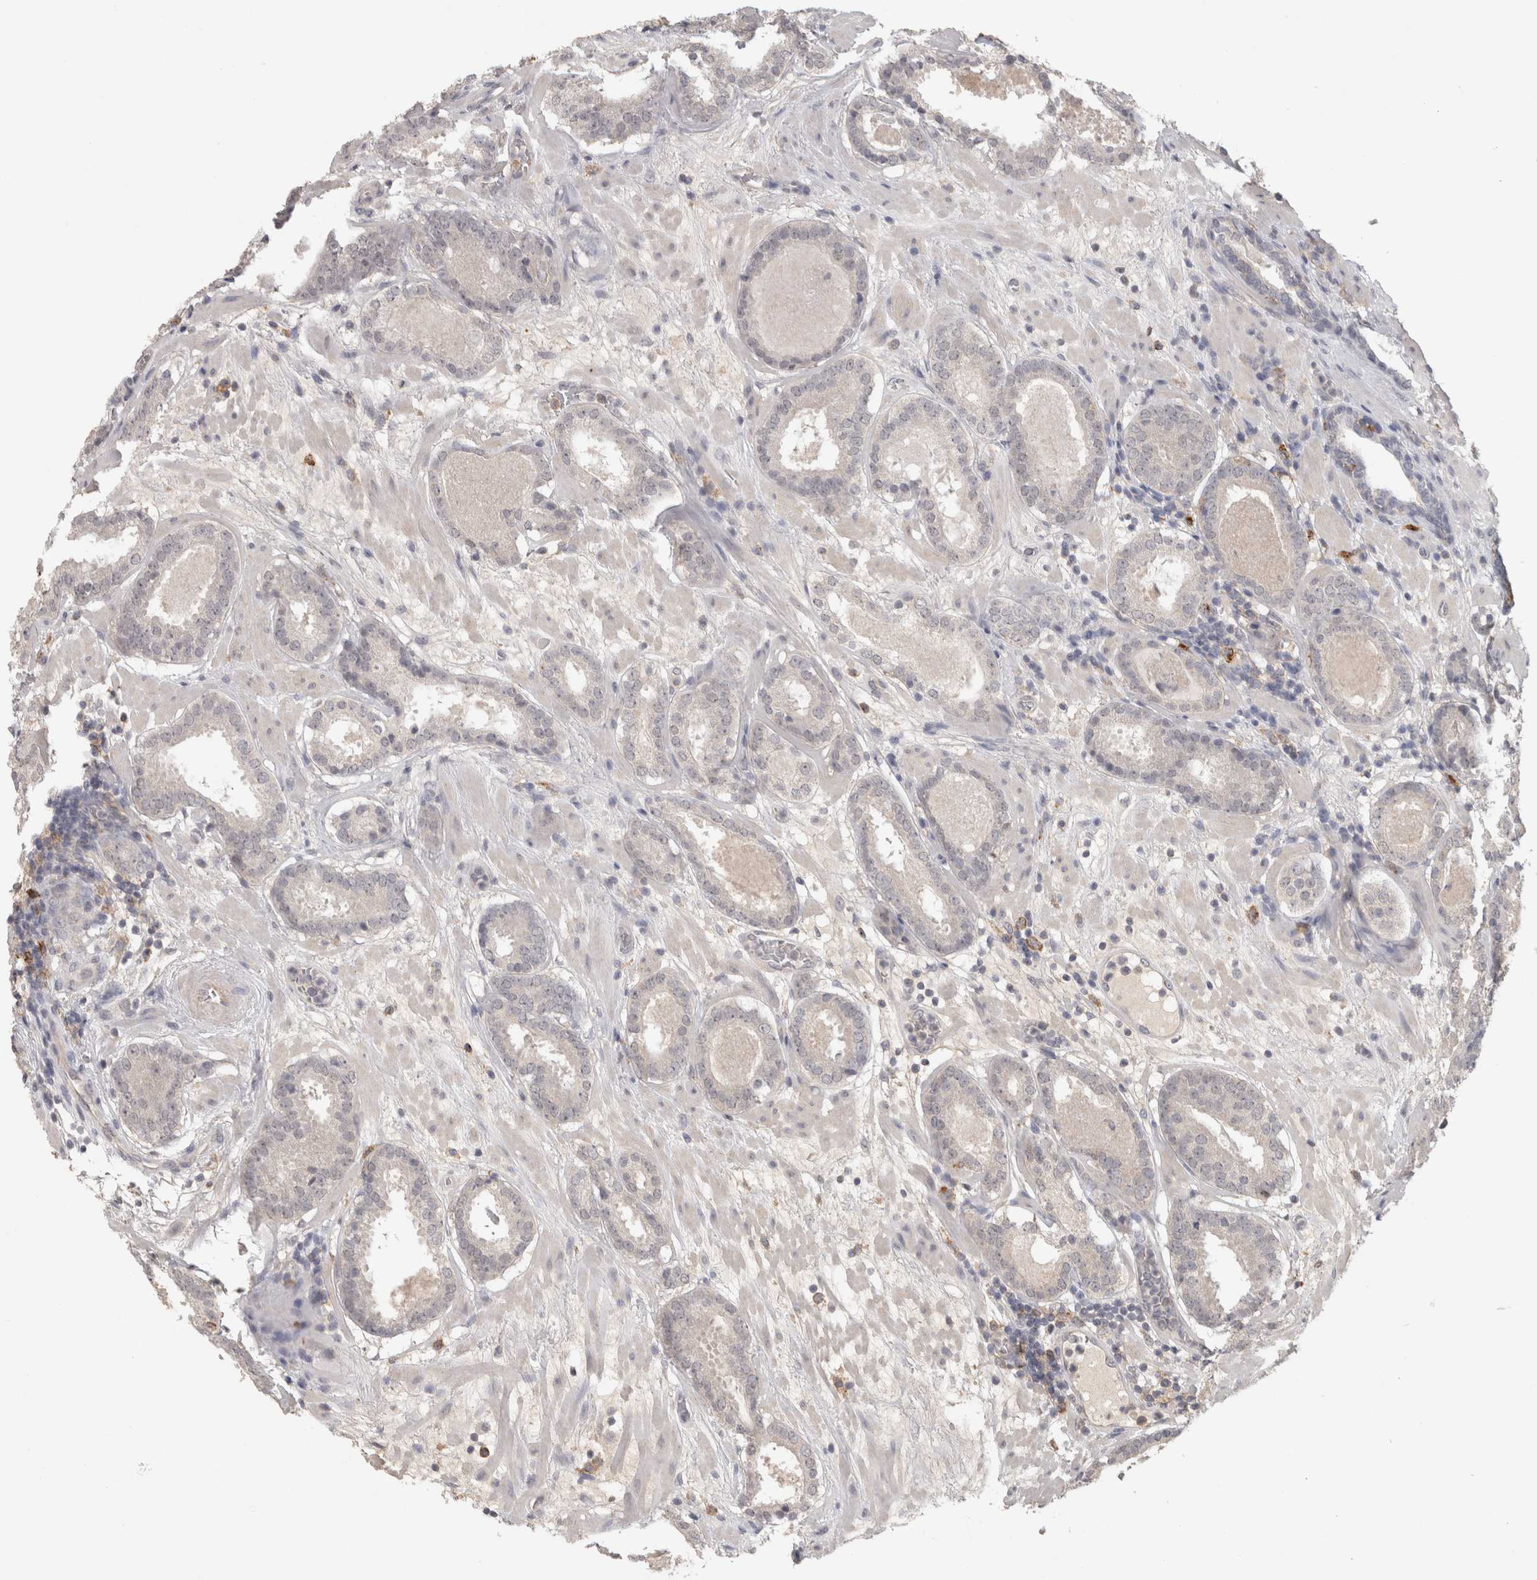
{"staining": {"intensity": "negative", "quantity": "none", "location": "none"}, "tissue": "prostate cancer", "cell_type": "Tumor cells", "image_type": "cancer", "snomed": [{"axis": "morphology", "description": "Adenocarcinoma, Low grade"}, {"axis": "topography", "description": "Prostate"}], "caption": "Prostate adenocarcinoma (low-grade) stained for a protein using immunohistochemistry displays no positivity tumor cells.", "gene": "HAVCR2", "patient": {"sex": "male", "age": 69}}